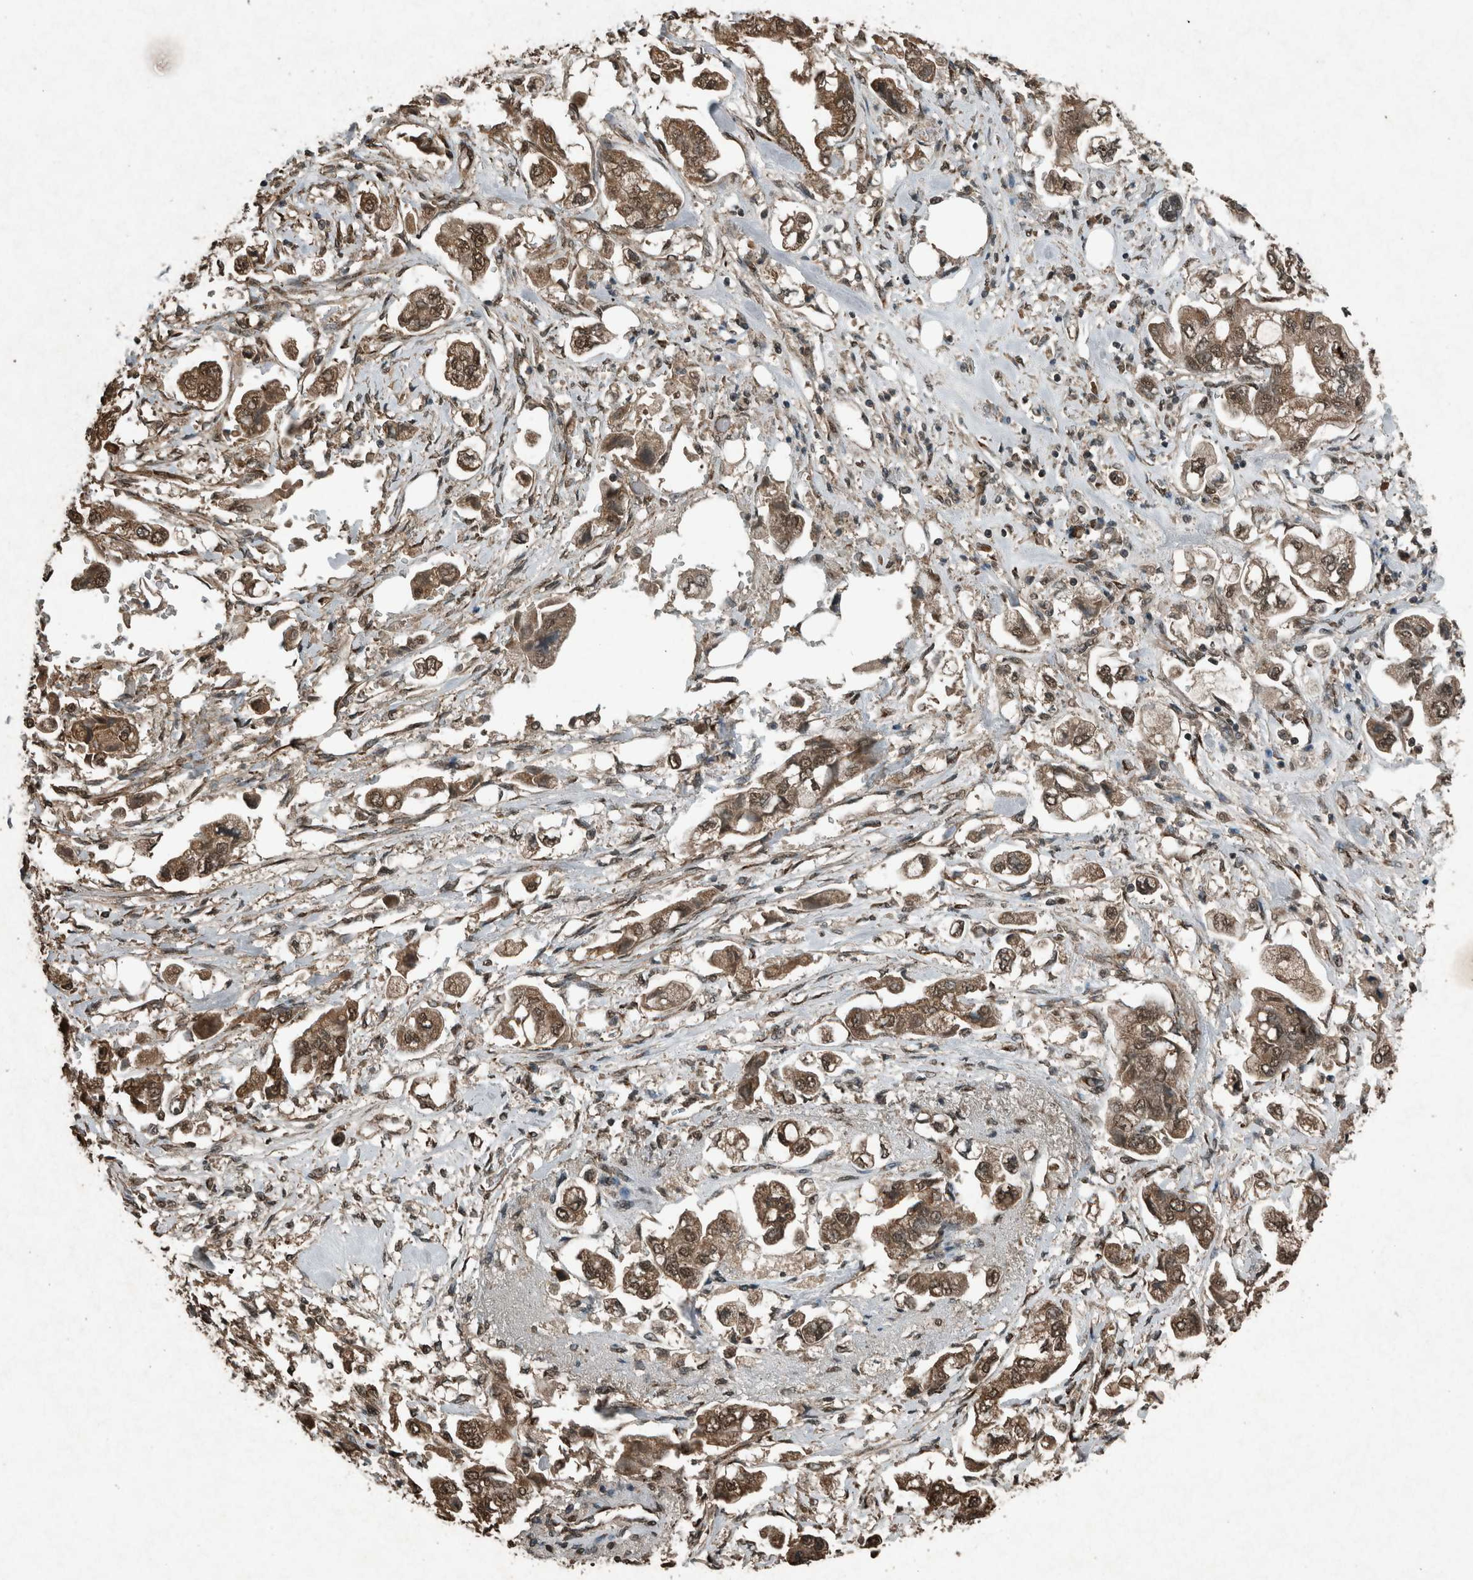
{"staining": {"intensity": "moderate", "quantity": ">75%", "location": "cytoplasmic/membranous,nuclear"}, "tissue": "stomach cancer", "cell_type": "Tumor cells", "image_type": "cancer", "snomed": [{"axis": "morphology", "description": "Adenocarcinoma, NOS"}, {"axis": "topography", "description": "Stomach"}], "caption": "Brown immunohistochemical staining in stomach adenocarcinoma demonstrates moderate cytoplasmic/membranous and nuclear expression in approximately >75% of tumor cells. (Brightfield microscopy of DAB IHC at high magnification).", "gene": "ARHGEF12", "patient": {"sex": "male", "age": 62}}